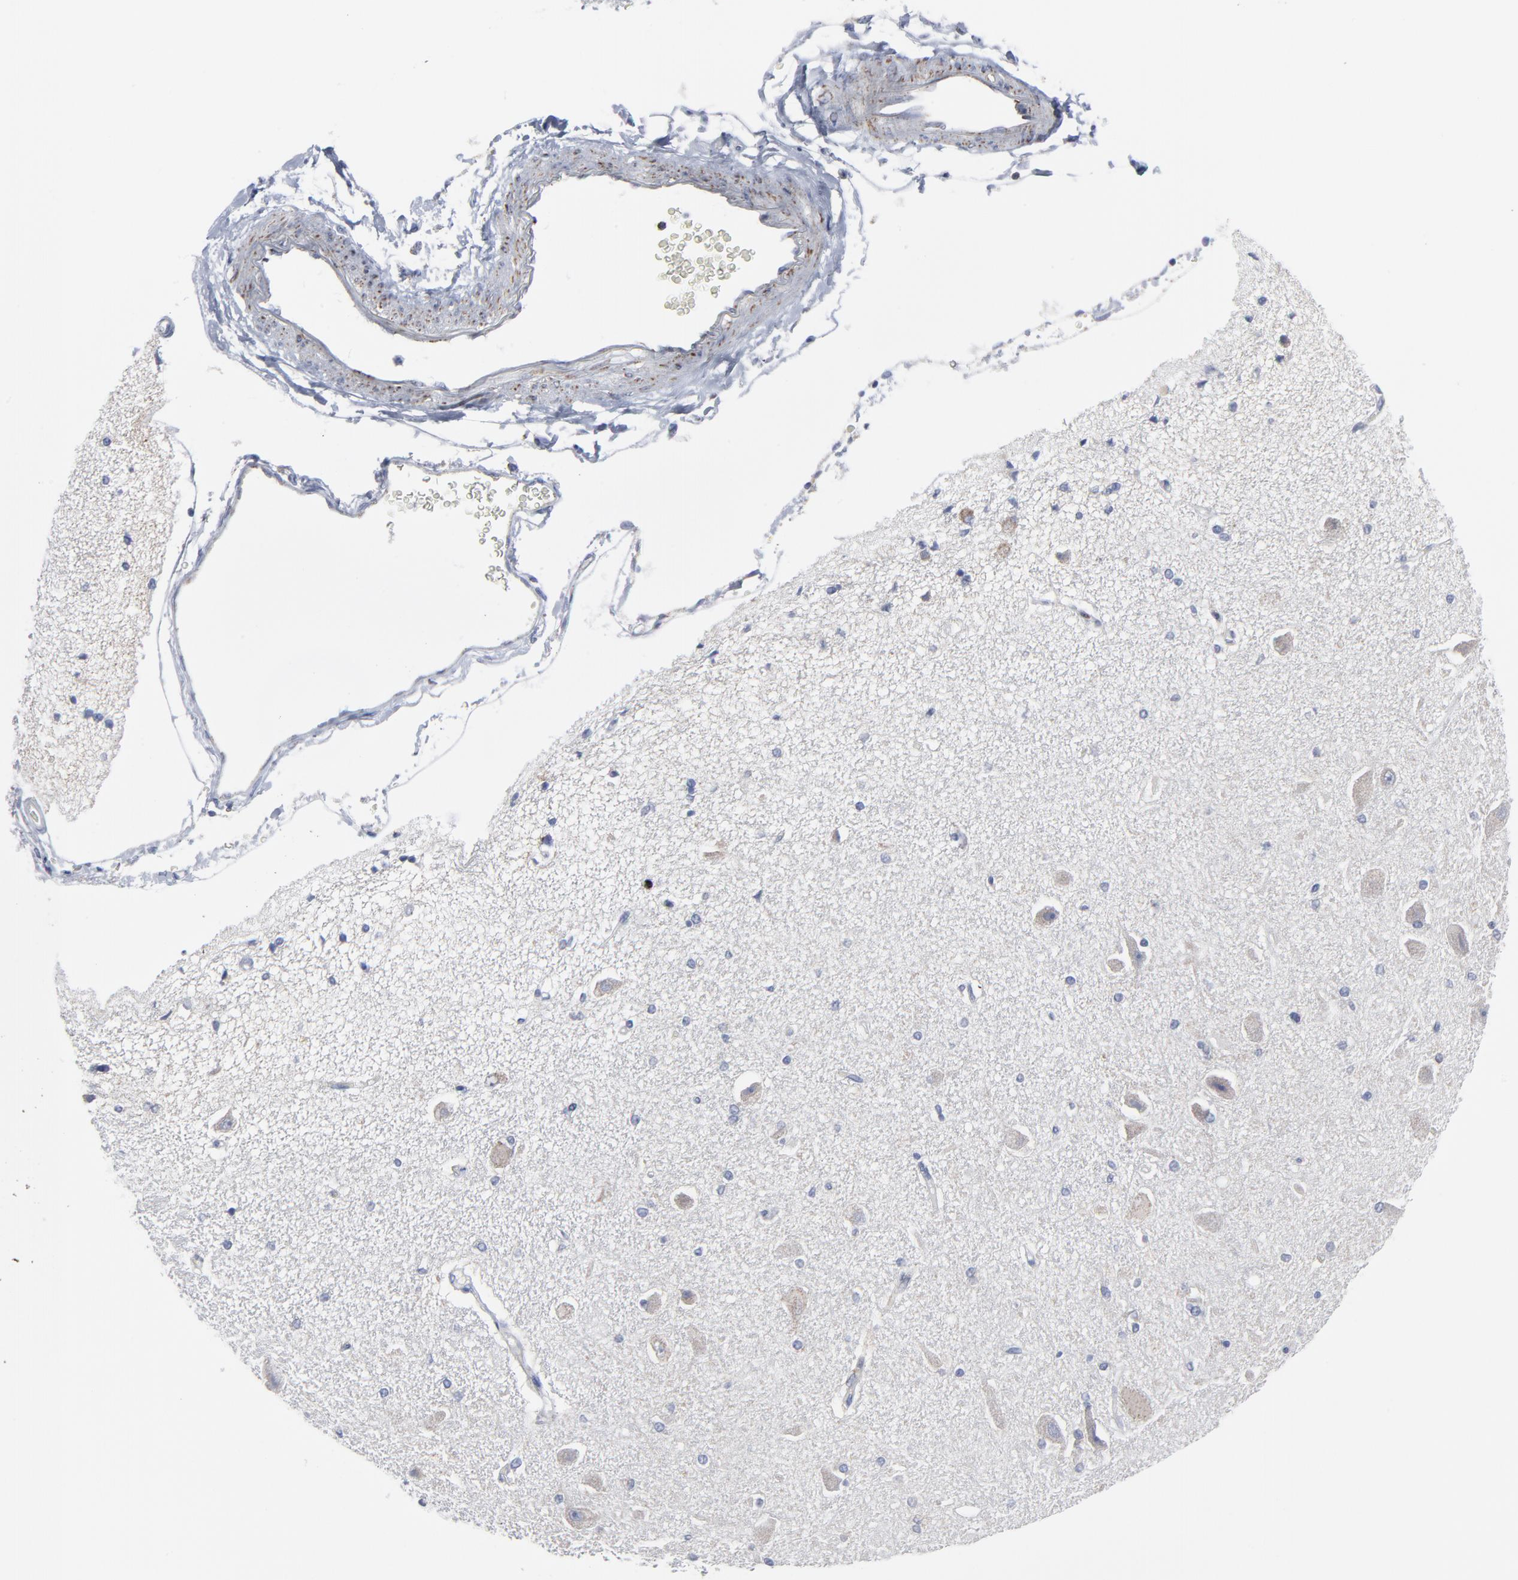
{"staining": {"intensity": "negative", "quantity": "none", "location": "none"}, "tissue": "hippocampus", "cell_type": "Glial cells", "image_type": "normal", "snomed": [{"axis": "morphology", "description": "Normal tissue, NOS"}, {"axis": "topography", "description": "Hippocampus"}], "caption": "Normal hippocampus was stained to show a protein in brown. There is no significant expression in glial cells. (Brightfield microscopy of DAB (3,3'-diaminobenzidine) IHC at high magnification).", "gene": "TXNRD2", "patient": {"sex": "female", "age": 54}}